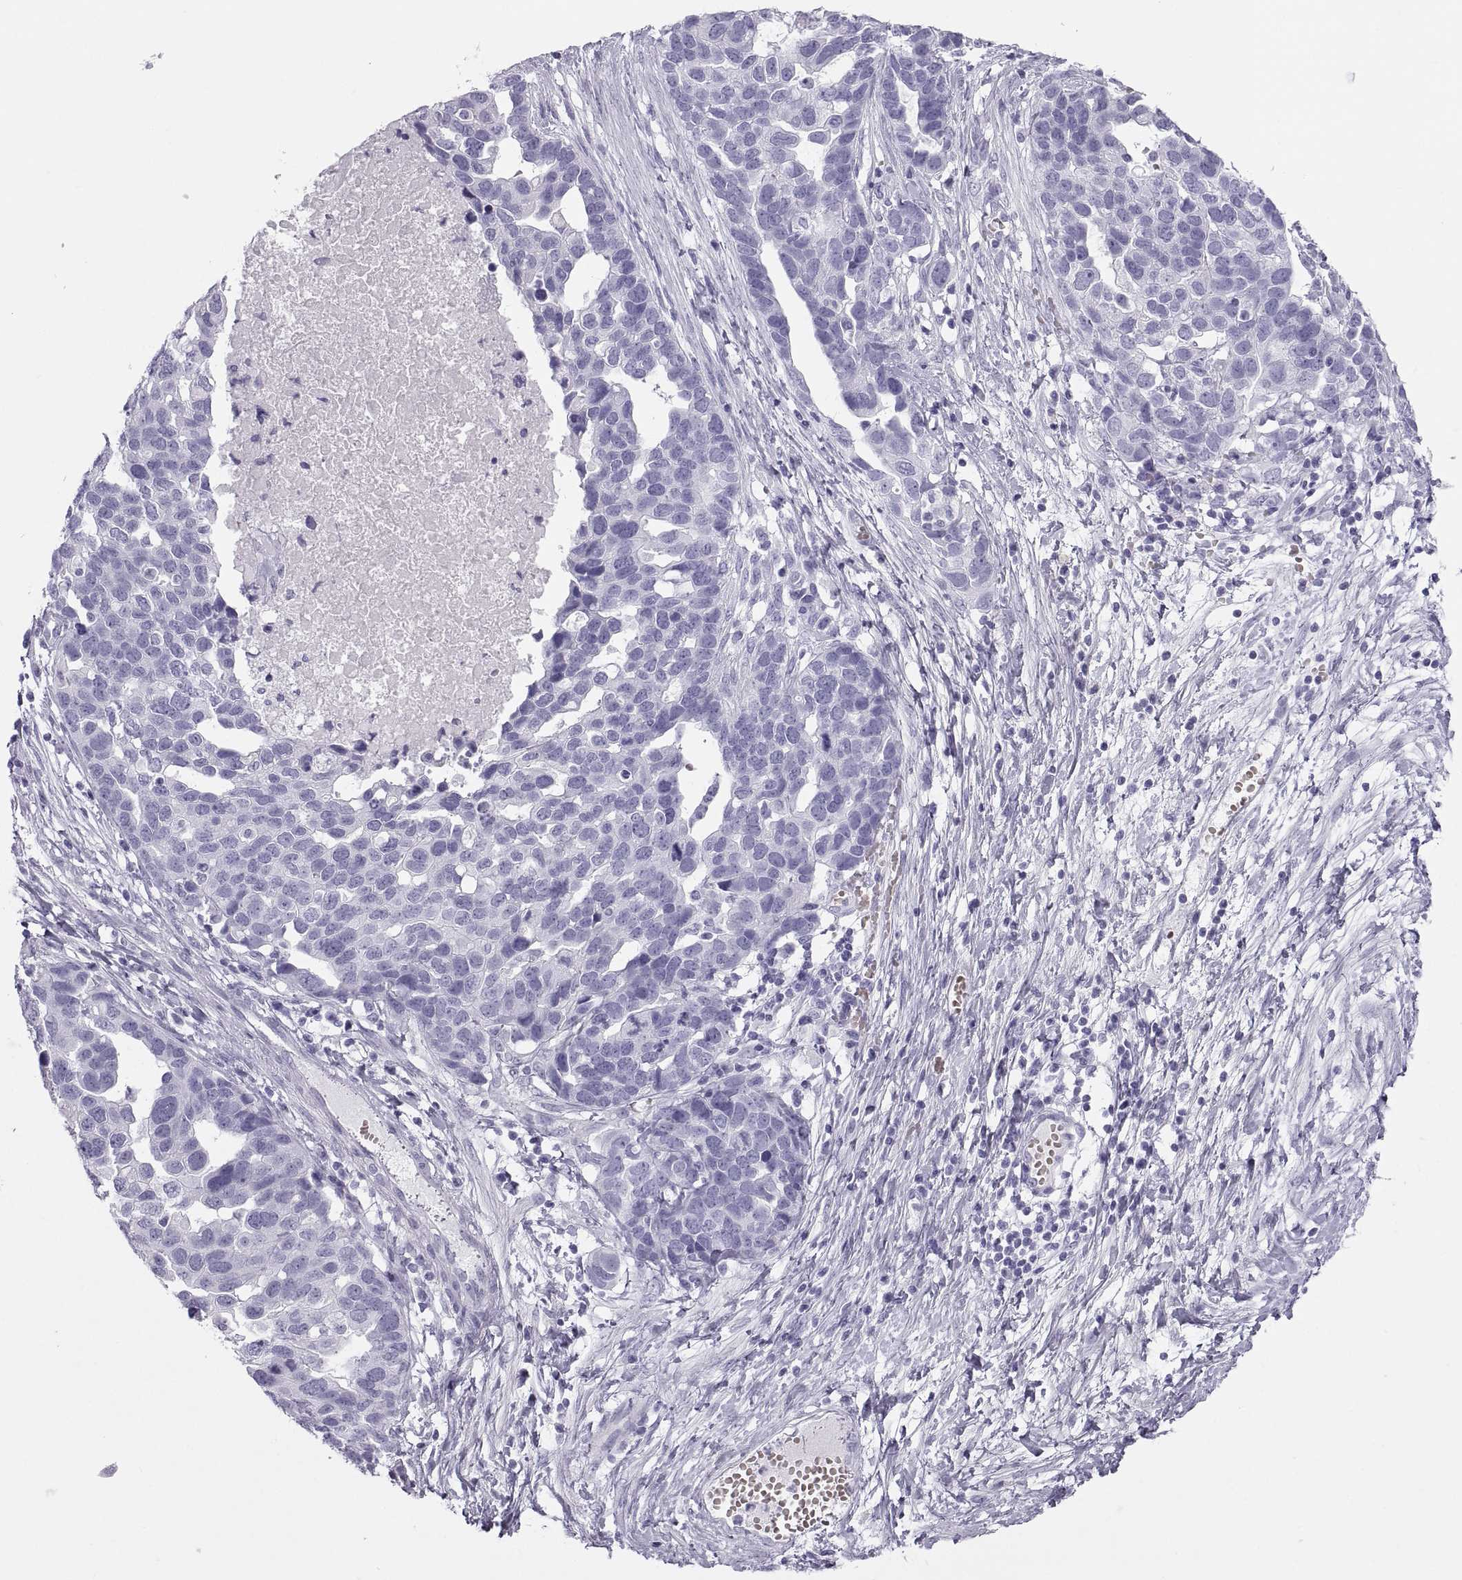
{"staining": {"intensity": "negative", "quantity": "none", "location": "none"}, "tissue": "ovarian cancer", "cell_type": "Tumor cells", "image_type": "cancer", "snomed": [{"axis": "morphology", "description": "Cystadenocarcinoma, serous, NOS"}, {"axis": "topography", "description": "Ovary"}], "caption": "Immunohistochemistry micrograph of neoplastic tissue: ovarian serous cystadenocarcinoma stained with DAB demonstrates no significant protein expression in tumor cells. (DAB (3,3'-diaminobenzidine) immunohistochemistry (IHC), high magnification).", "gene": "SEMG1", "patient": {"sex": "female", "age": 54}}